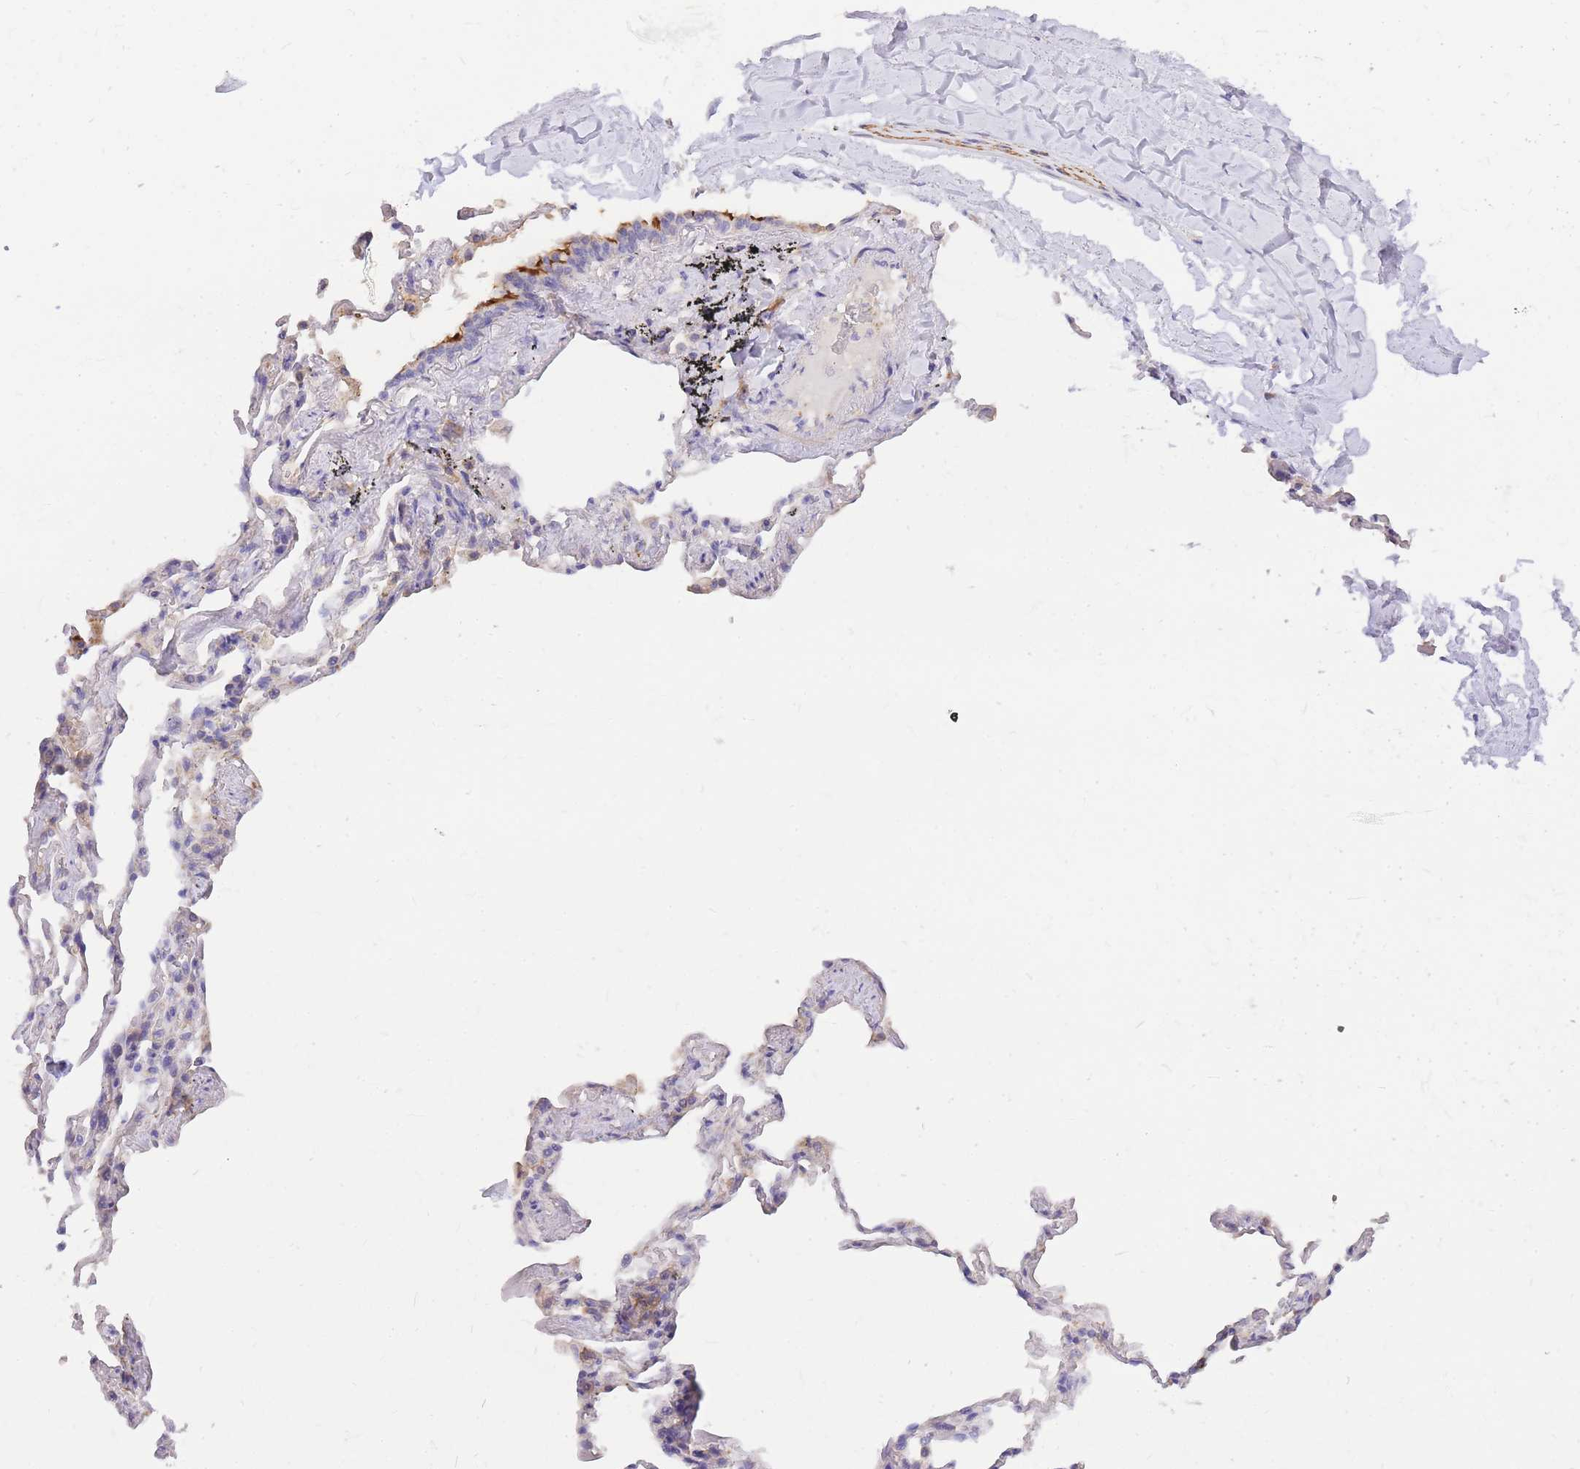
{"staining": {"intensity": "negative", "quantity": "none", "location": "none"}, "tissue": "adipose tissue", "cell_type": "Adipocytes", "image_type": "normal", "snomed": [{"axis": "morphology", "description": "Normal tissue, NOS"}, {"axis": "topography", "description": "Lymph node"}, {"axis": "topography", "description": "Bronchus"}], "caption": "This is an immunohistochemistry (IHC) micrograph of benign human adipose tissue. There is no staining in adipocytes.", "gene": "C2orf88", "patient": {"sex": "male", "age": 63}}